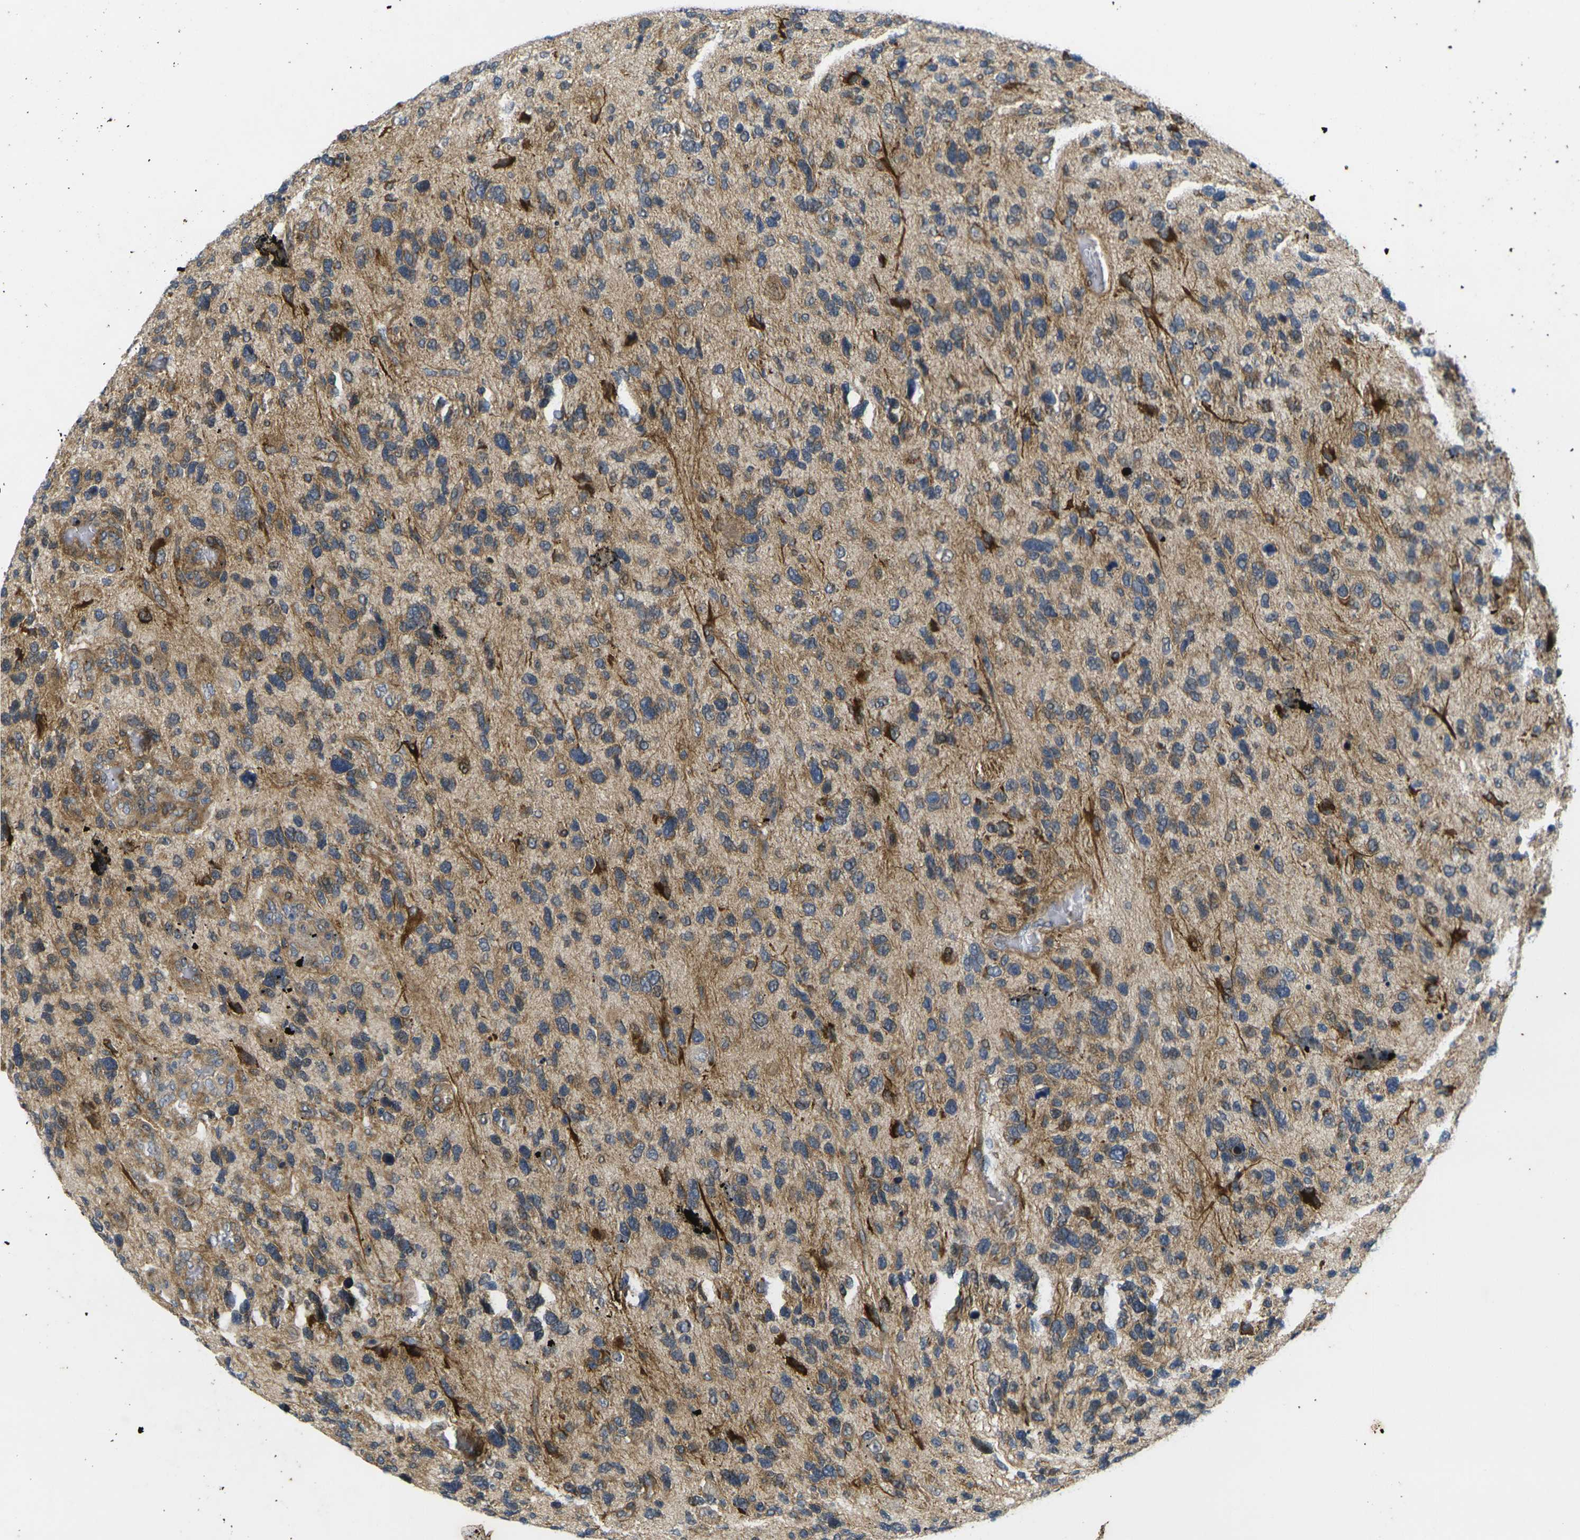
{"staining": {"intensity": "strong", "quantity": "25%-75%", "location": "cytoplasmic/membranous"}, "tissue": "glioma", "cell_type": "Tumor cells", "image_type": "cancer", "snomed": [{"axis": "morphology", "description": "Glioma, malignant, High grade"}, {"axis": "topography", "description": "Brain"}], "caption": "High-magnification brightfield microscopy of glioma stained with DAB (brown) and counterstained with hematoxylin (blue). tumor cells exhibit strong cytoplasmic/membranous expression is seen in approximately25%-75% of cells.", "gene": "ROBO2", "patient": {"sex": "female", "age": 58}}